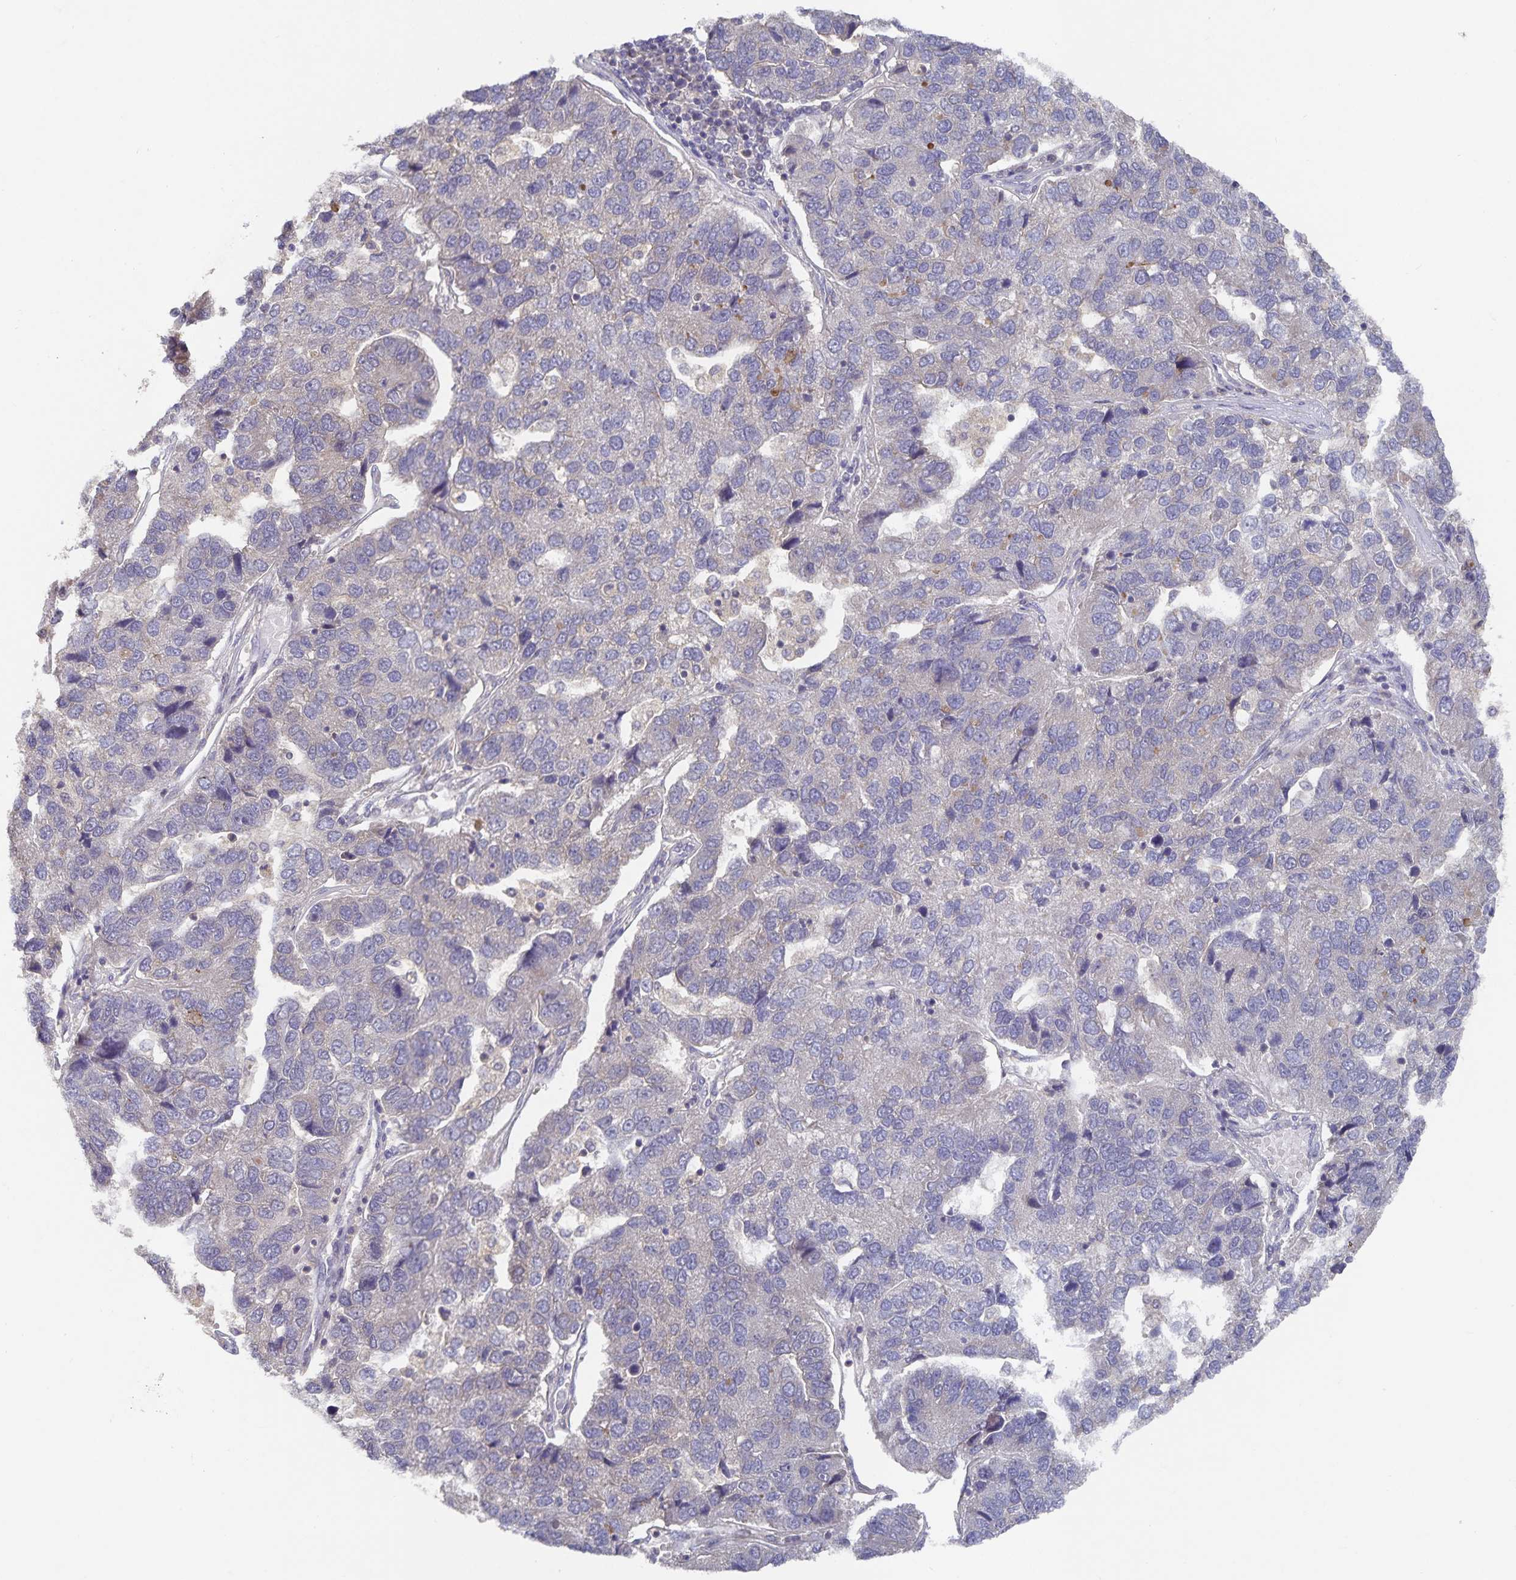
{"staining": {"intensity": "moderate", "quantity": "<25%", "location": "cytoplasmic/membranous"}, "tissue": "pancreatic cancer", "cell_type": "Tumor cells", "image_type": "cancer", "snomed": [{"axis": "morphology", "description": "Adenocarcinoma, NOS"}, {"axis": "topography", "description": "Pancreas"}], "caption": "Protein expression analysis of human adenocarcinoma (pancreatic) reveals moderate cytoplasmic/membranous positivity in approximately <25% of tumor cells.", "gene": "HEPN1", "patient": {"sex": "female", "age": 61}}